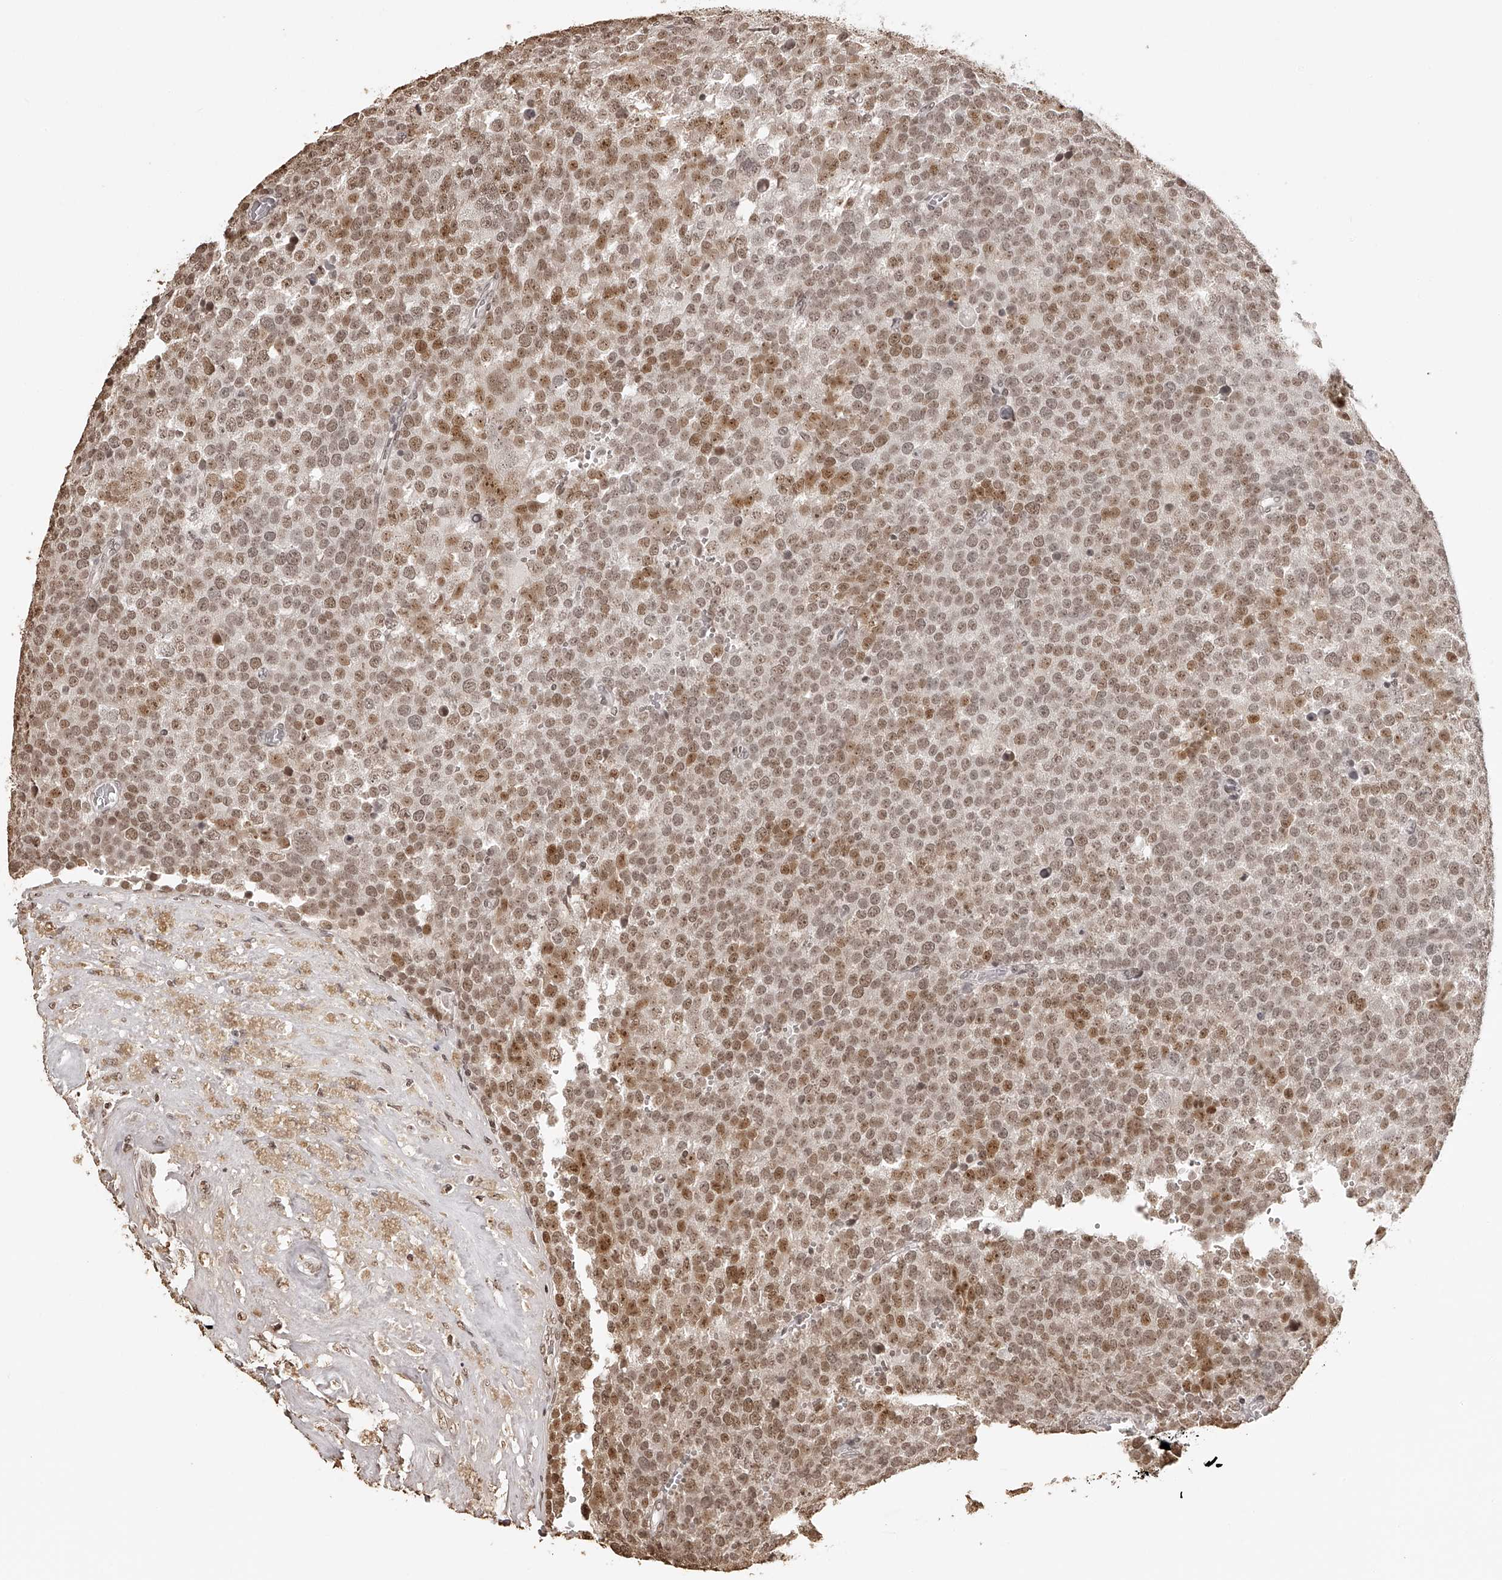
{"staining": {"intensity": "moderate", "quantity": ">75%", "location": "nuclear"}, "tissue": "testis cancer", "cell_type": "Tumor cells", "image_type": "cancer", "snomed": [{"axis": "morphology", "description": "Seminoma, NOS"}, {"axis": "topography", "description": "Testis"}], "caption": "IHC (DAB (3,3'-diaminobenzidine)) staining of human testis cancer (seminoma) displays moderate nuclear protein staining in approximately >75% of tumor cells.", "gene": "ZNF503", "patient": {"sex": "male", "age": 71}}